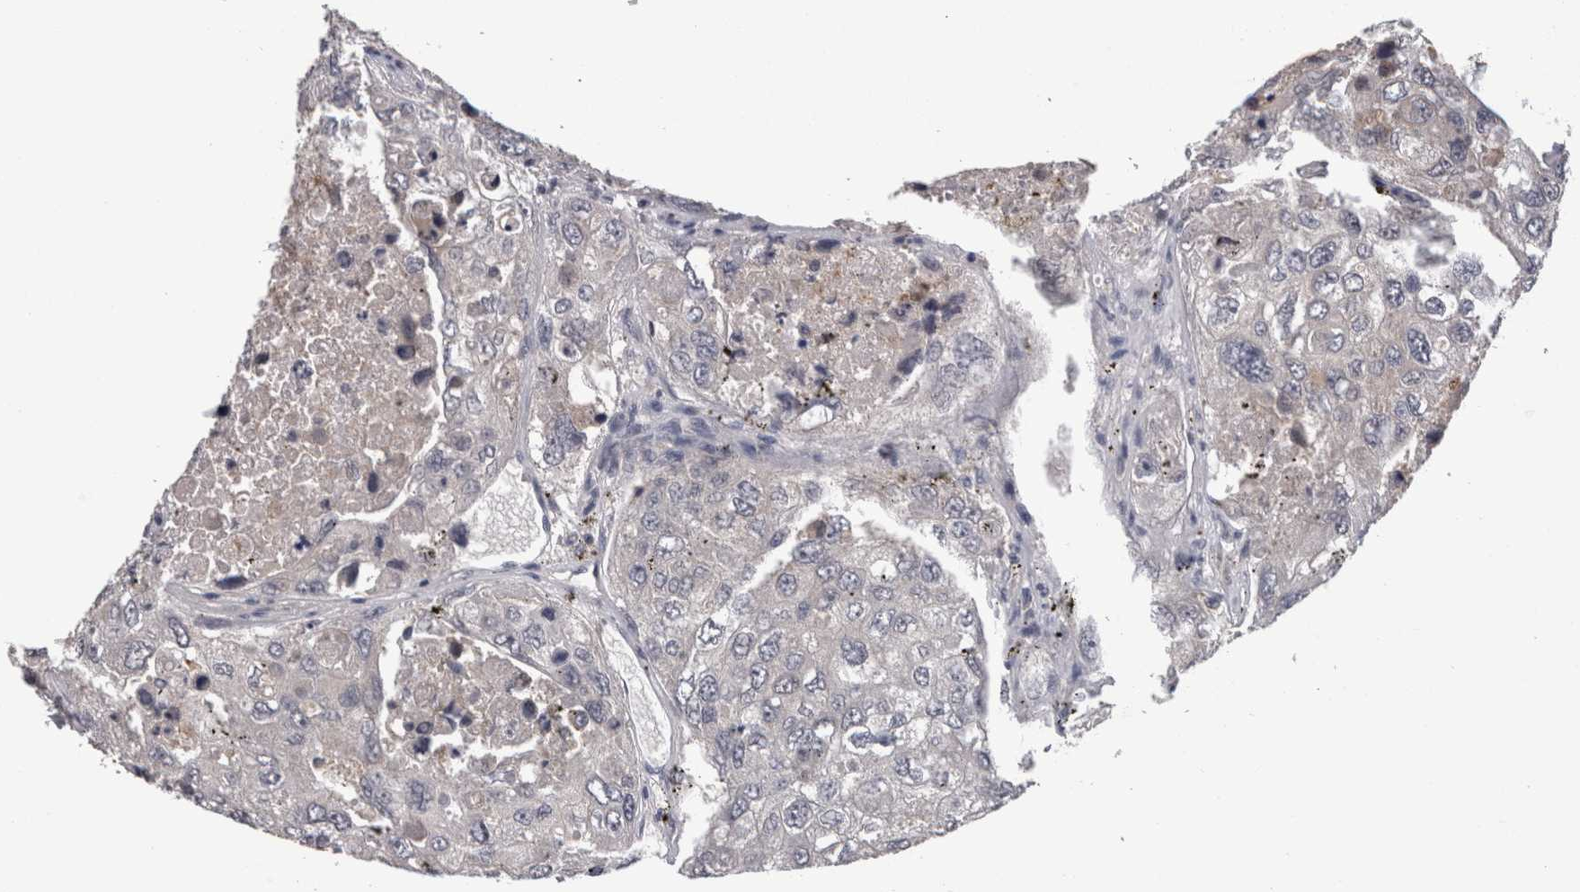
{"staining": {"intensity": "negative", "quantity": "none", "location": "none"}, "tissue": "urothelial cancer", "cell_type": "Tumor cells", "image_type": "cancer", "snomed": [{"axis": "morphology", "description": "Urothelial carcinoma, High grade"}, {"axis": "topography", "description": "Lymph node"}, {"axis": "topography", "description": "Urinary bladder"}], "caption": "DAB immunohistochemical staining of high-grade urothelial carcinoma demonstrates no significant expression in tumor cells.", "gene": "PON3", "patient": {"sex": "male", "age": 51}}